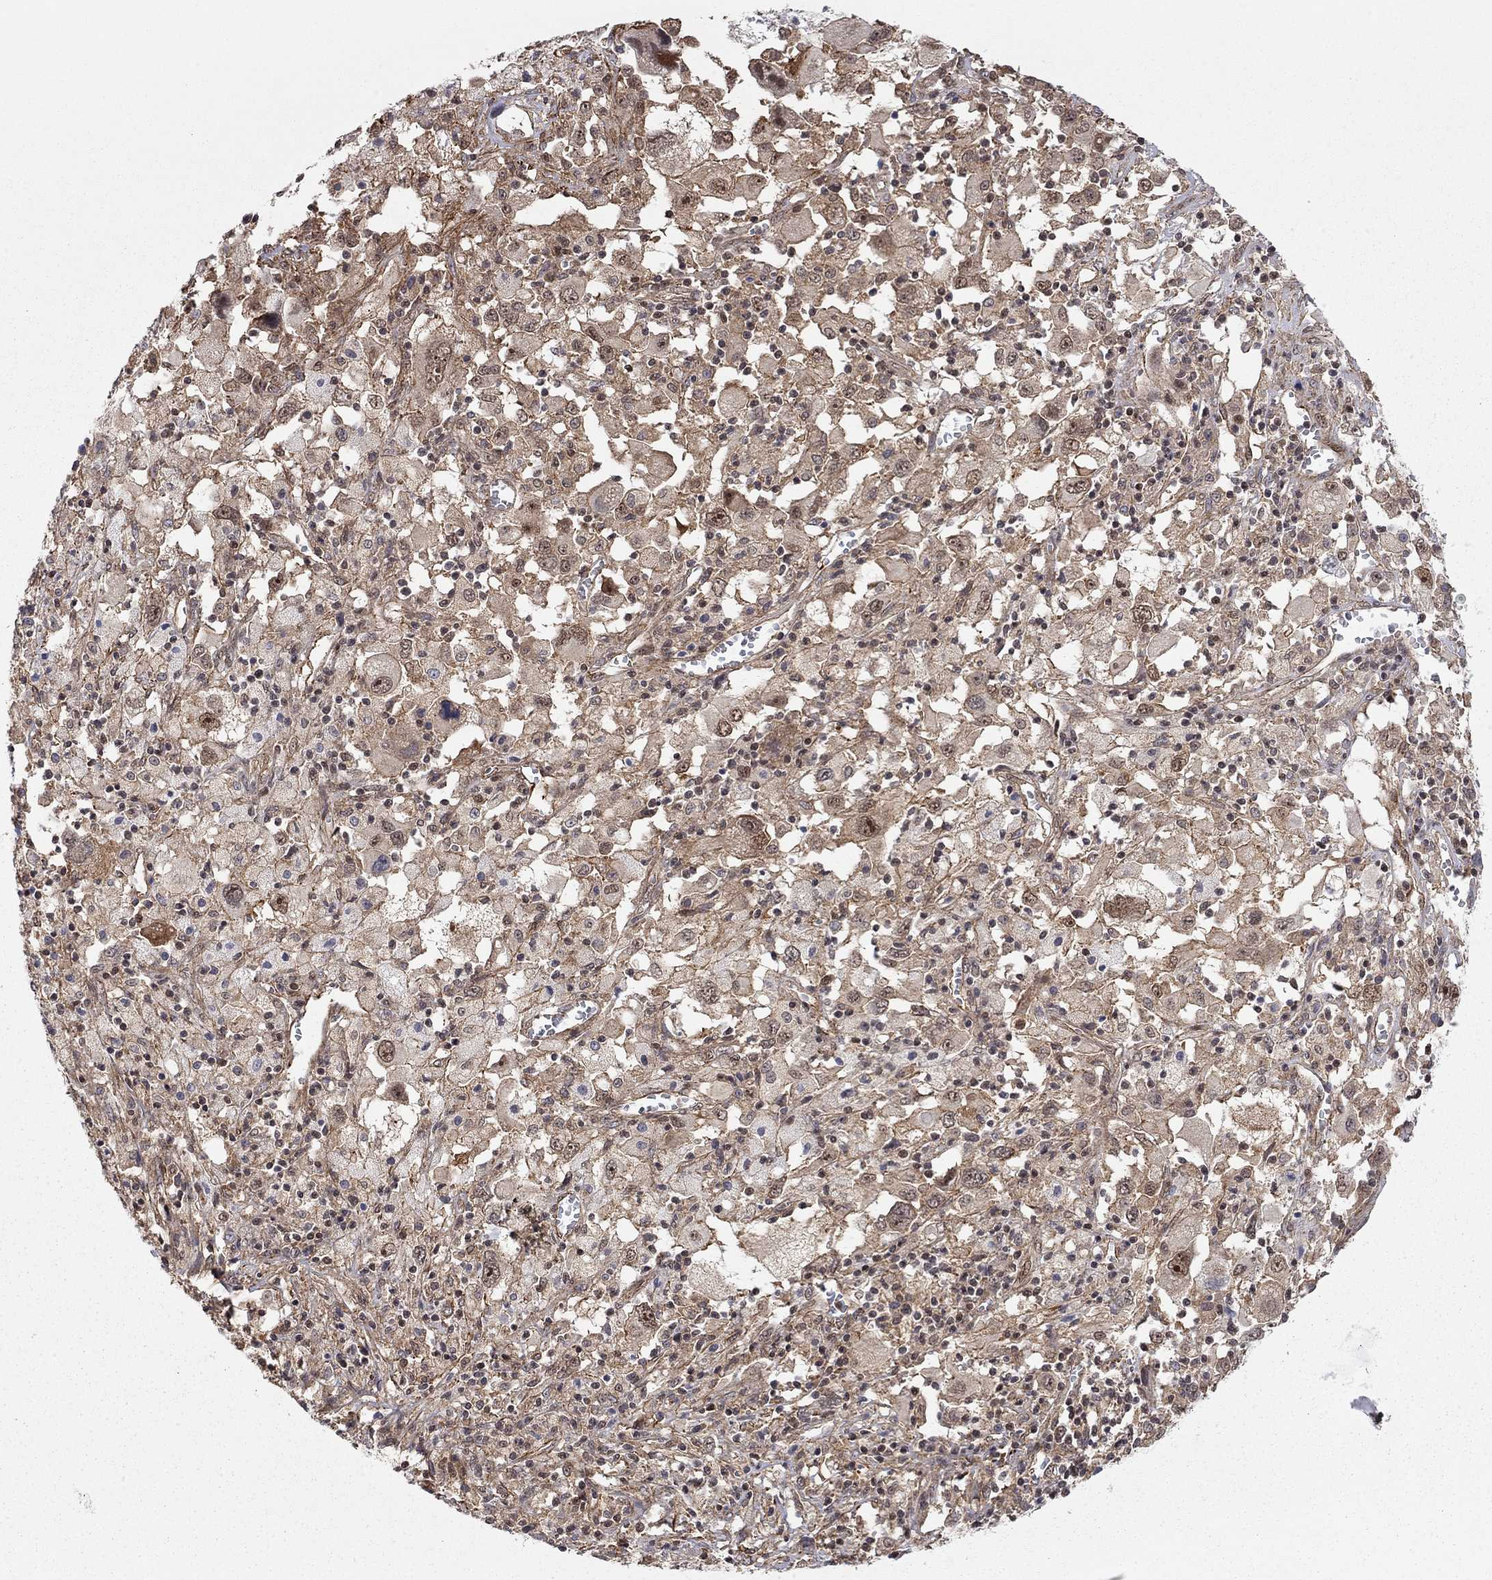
{"staining": {"intensity": "moderate", "quantity": "25%-75%", "location": "cytoplasmic/membranous"}, "tissue": "melanoma", "cell_type": "Tumor cells", "image_type": "cancer", "snomed": [{"axis": "morphology", "description": "Malignant melanoma, Metastatic site"}, {"axis": "topography", "description": "Soft tissue"}], "caption": "Protein expression by immunohistochemistry (IHC) exhibits moderate cytoplasmic/membranous staining in approximately 25%-75% of tumor cells in melanoma.", "gene": "TDP1", "patient": {"sex": "male", "age": 50}}